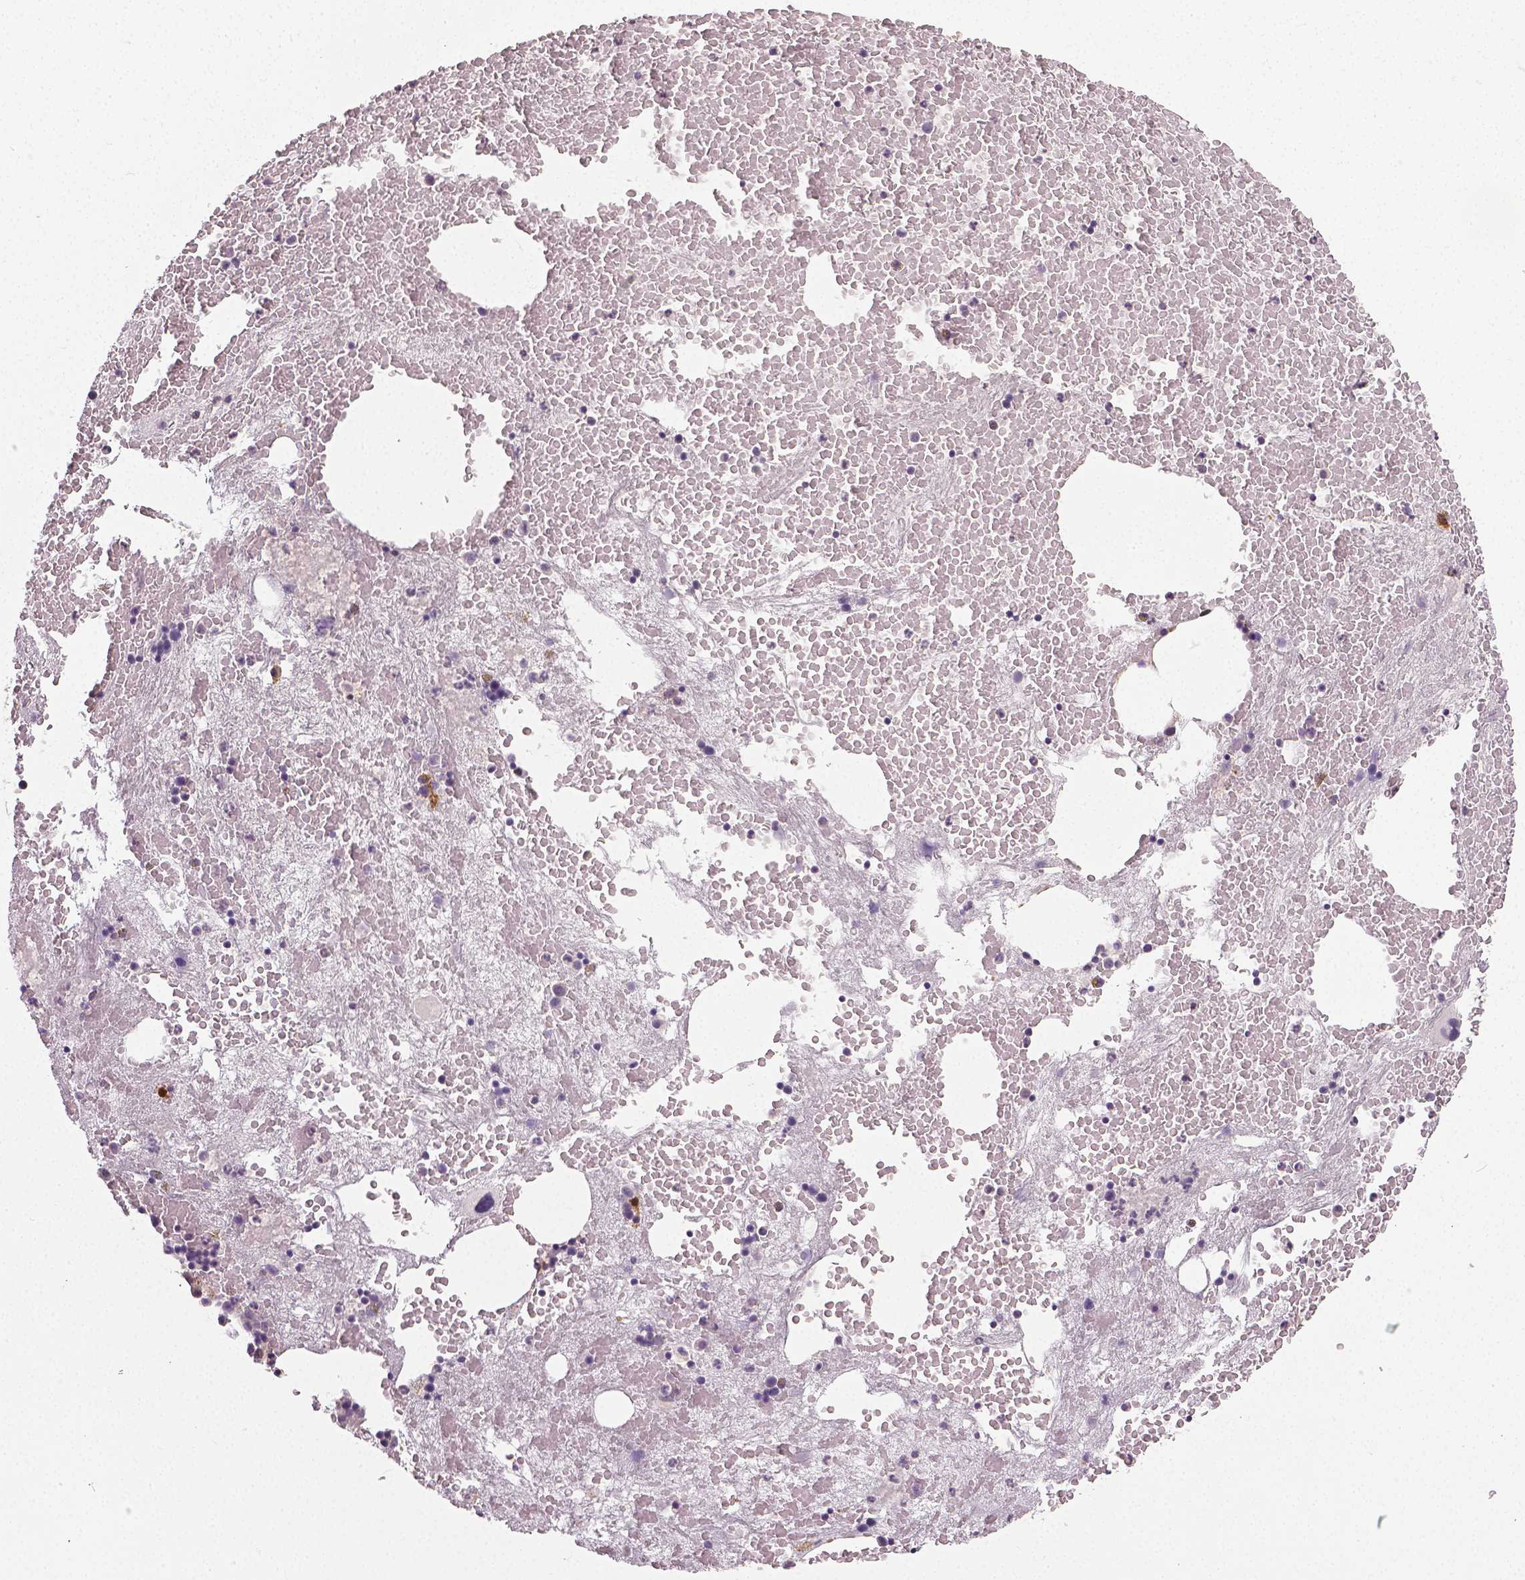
{"staining": {"intensity": "negative", "quantity": "none", "location": "none"}, "tissue": "bone marrow", "cell_type": "Hematopoietic cells", "image_type": "normal", "snomed": [{"axis": "morphology", "description": "Normal tissue, NOS"}, {"axis": "topography", "description": "Bone marrow"}], "caption": "An image of human bone marrow is negative for staining in hematopoietic cells. (Stains: DAB immunohistochemistry with hematoxylin counter stain, Microscopy: brightfield microscopy at high magnification).", "gene": "NECAB1", "patient": {"sex": "male", "age": 81}}